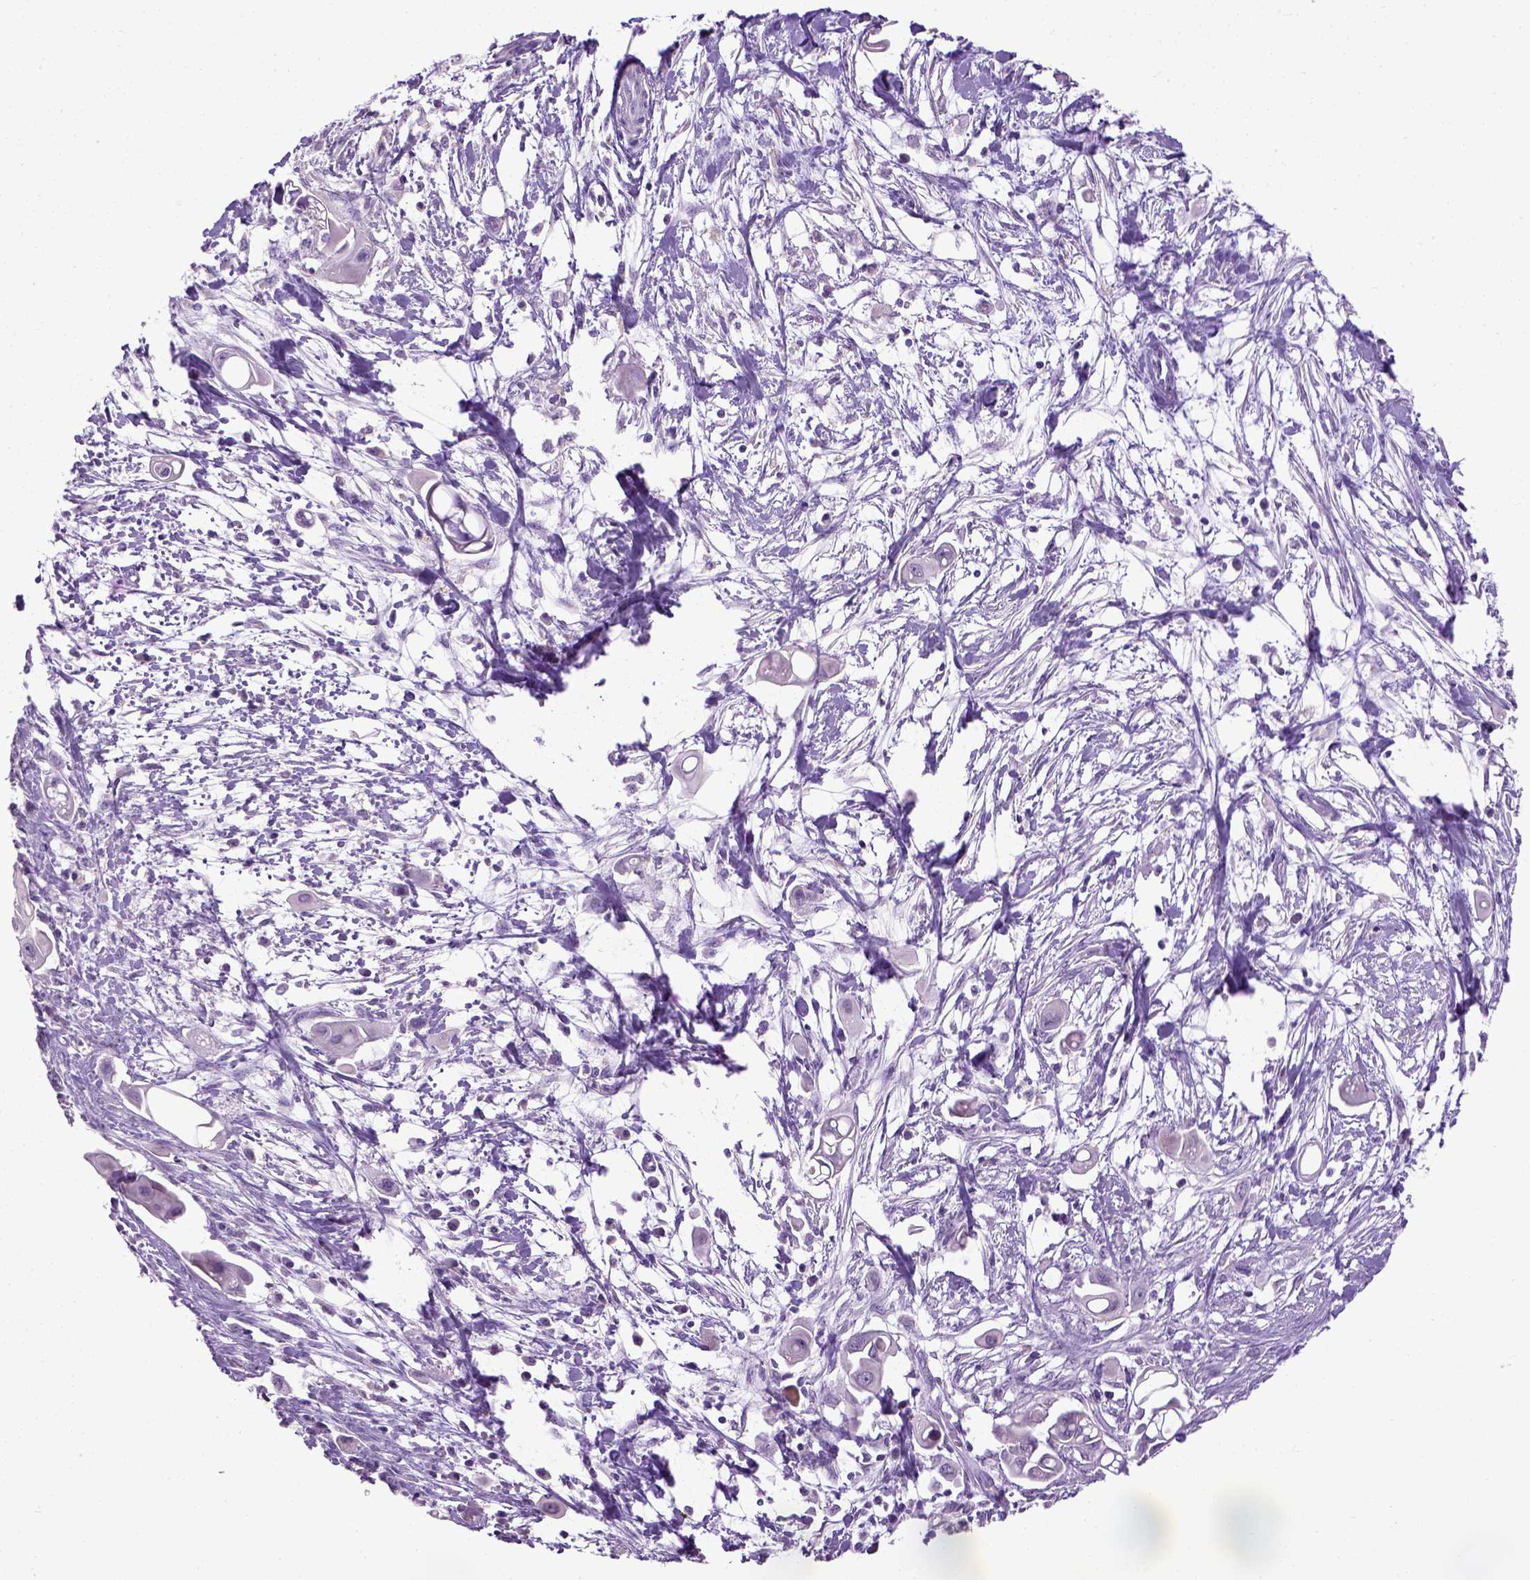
{"staining": {"intensity": "negative", "quantity": "none", "location": "none"}, "tissue": "pancreatic cancer", "cell_type": "Tumor cells", "image_type": "cancer", "snomed": [{"axis": "morphology", "description": "Adenocarcinoma, NOS"}, {"axis": "topography", "description": "Pancreas"}], "caption": "This is a micrograph of immunohistochemistry (IHC) staining of pancreatic adenocarcinoma, which shows no staining in tumor cells. The staining was performed using DAB to visualize the protein expression in brown, while the nuclei were stained in blue with hematoxylin (Magnification: 20x).", "gene": "CYP24A1", "patient": {"sex": "male", "age": 50}}